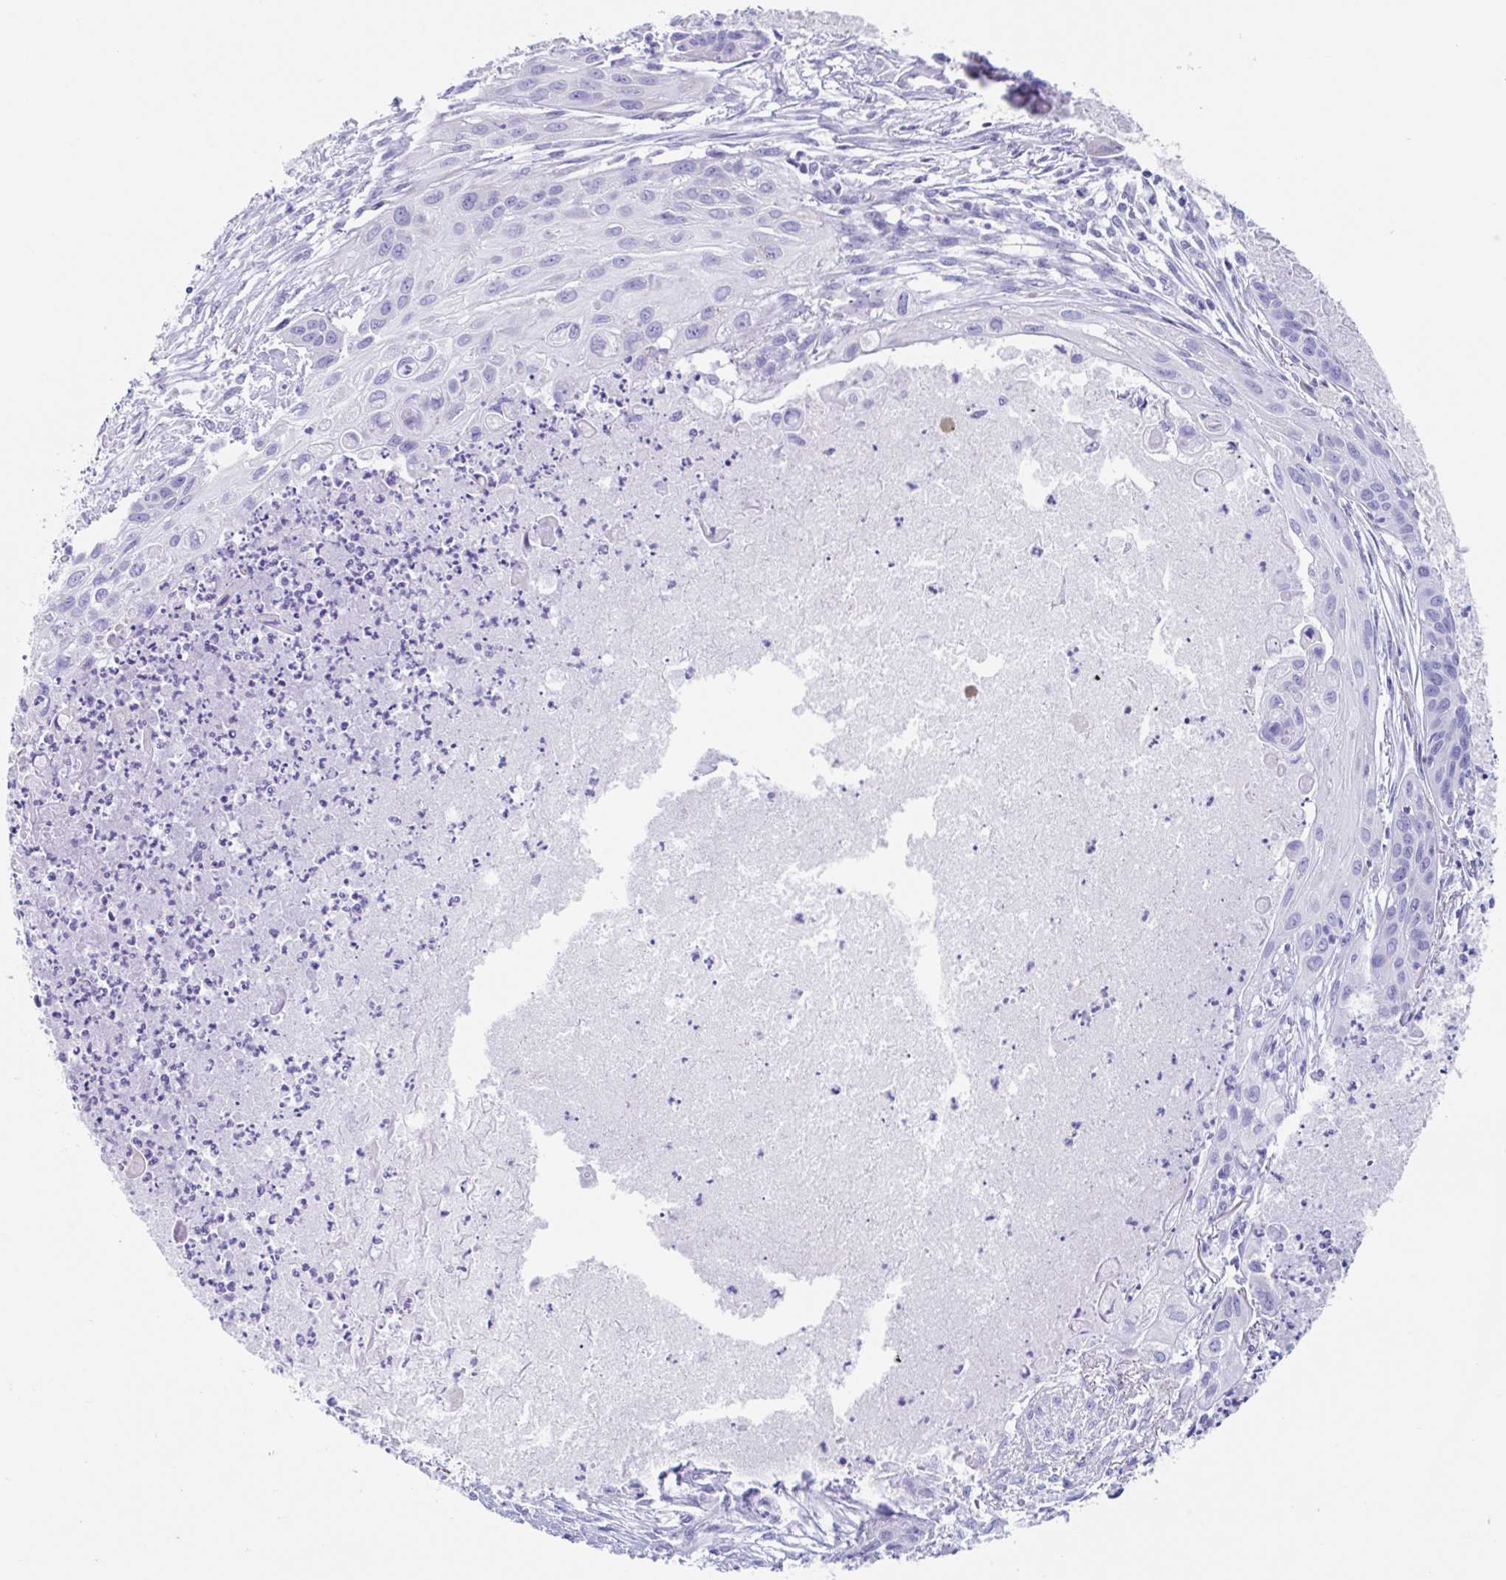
{"staining": {"intensity": "negative", "quantity": "none", "location": "none"}, "tissue": "lung cancer", "cell_type": "Tumor cells", "image_type": "cancer", "snomed": [{"axis": "morphology", "description": "Squamous cell carcinoma, NOS"}, {"axis": "topography", "description": "Lung"}], "caption": "Immunohistochemistry photomicrograph of human lung cancer stained for a protein (brown), which reveals no positivity in tumor cells.", "gene": "CPTP", "patient": {"sex": "male", "age": 71}}